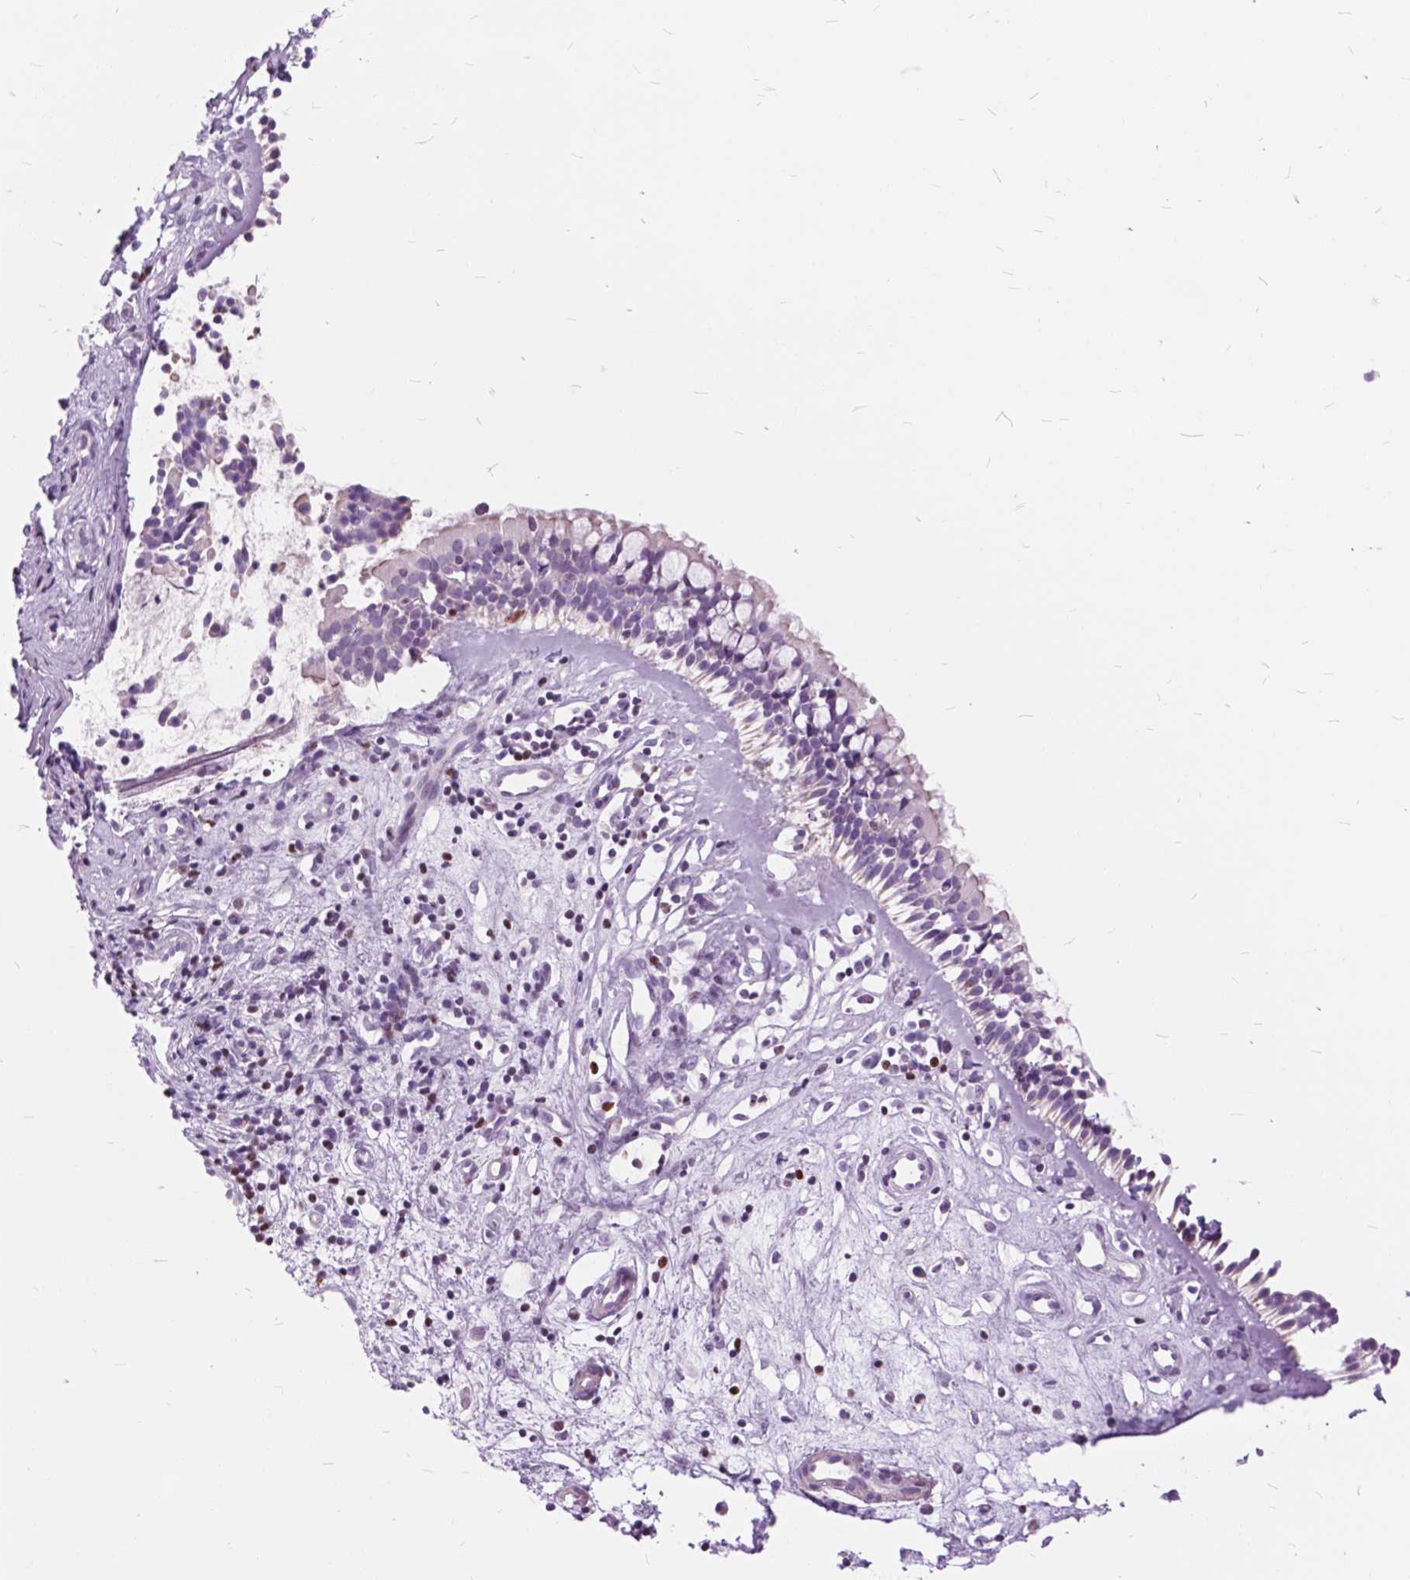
{"staining": {"intensity": "negative", "quantity": "none", "location": "none"}, "tissue": "nasopharynx", "cell_type": "Respiratory epithelial cells", "image_type": "normal", "snomed": [{"axis": "morphology", "description": "Normal tissue, NOS"}, {"axis": "topography", "description": "Nasopharynx"}], "caption": "Micrograph shows no significant protein positivity in respiratory epithelial cells of benign nasopharynx.", "gene": "SP140", "patient": {"sex": "female", "age": 52}}